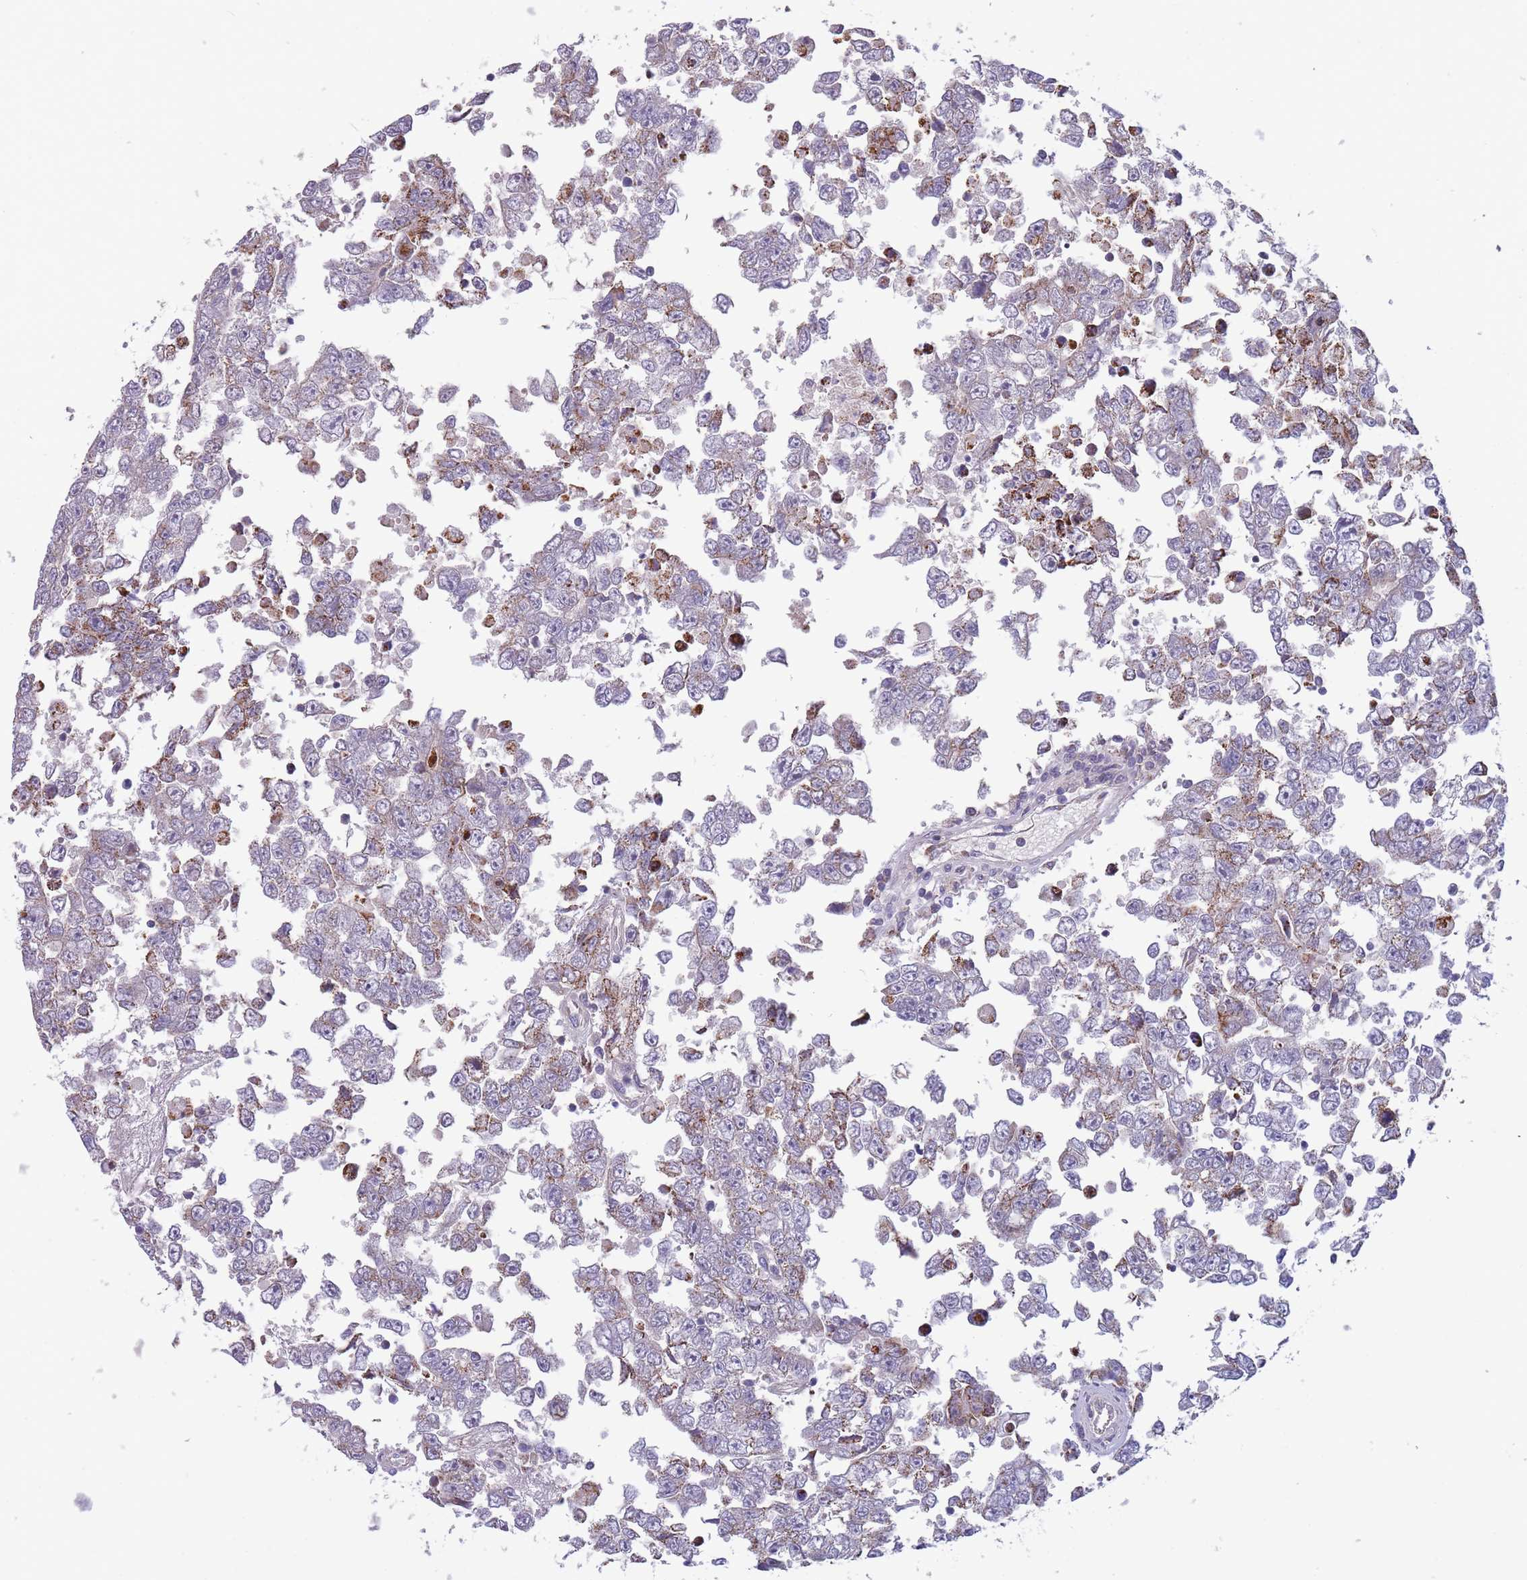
{"staining": {"intensity": "moderate", "quantity": "<25%", "location": "cytoplasmic/membranous"}, "tissue": "testis cancer", "cell_type": "Tumor cells", "image_type": "cancer", "snomed": [{"axis": "morphology", "description": "Carcinoma, Embryonal, NOS"}, {"axis": "topography", "description": "Testis"}], "caption": "Immunohistochemical staining of testis embryonal carcinoma exhibits moderate cytoplasmic/membranous protein expression in about <25% of tumor cells.", "gene": "SLC25A42", "patient": {"sex": "male", "age": 25}}